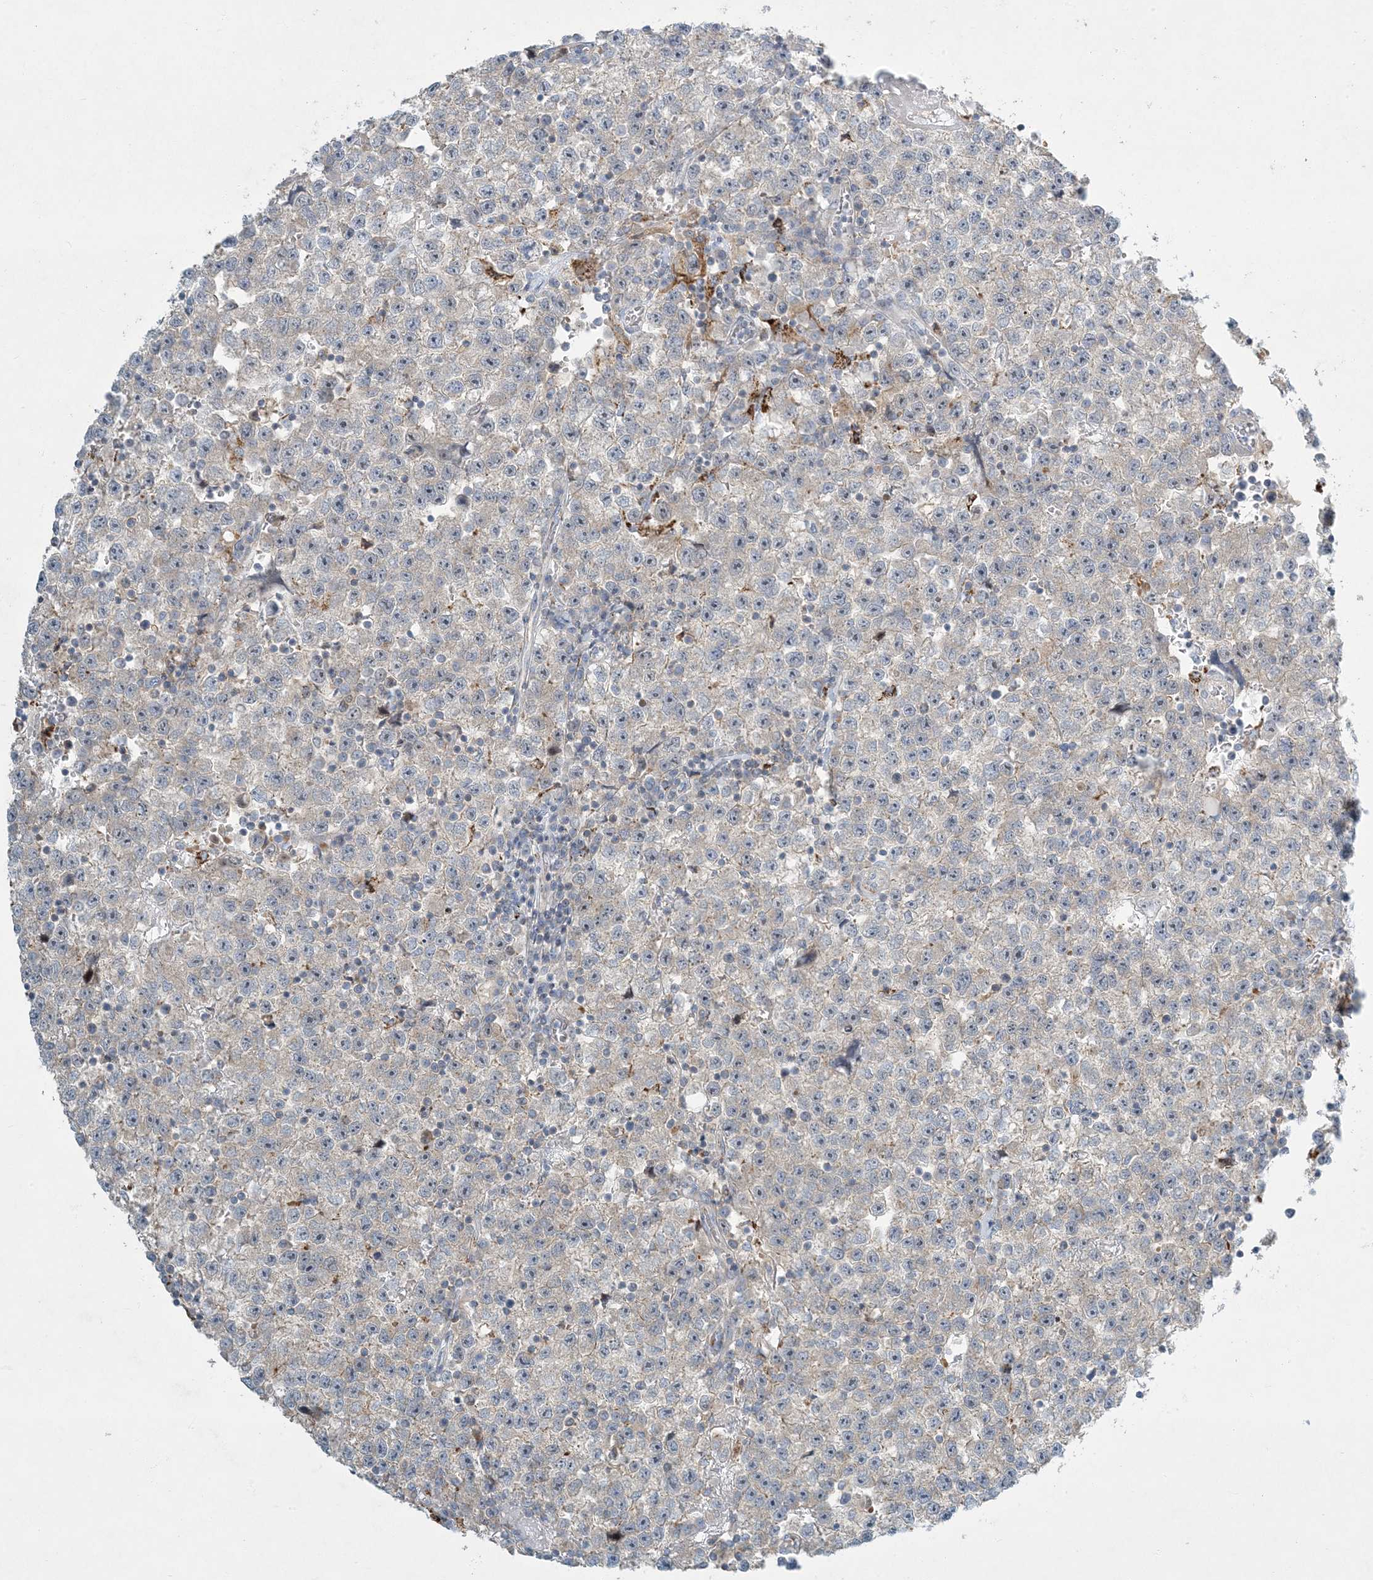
{"staining": {"intensity": "negative", "quantity": "none", "location": "none"}, "tissue": "testis cancer", "cell_type": "Tumor cells", "image_type": "cancer", "snomed": [{"axis": "morphology", "description": "Seminoma, NOS"}, {"axis": "topography", "description": "Testis"}], "caption": "High magnification brightfield microscopy of testis seminoma stained with DAB (brown) and counterstained with hematoxylin (blue): tumor cells show no significant expression. Nuclei are stained in blue.", "gene": "LTN1", "patient": {"sex": "male", "age": 22}}